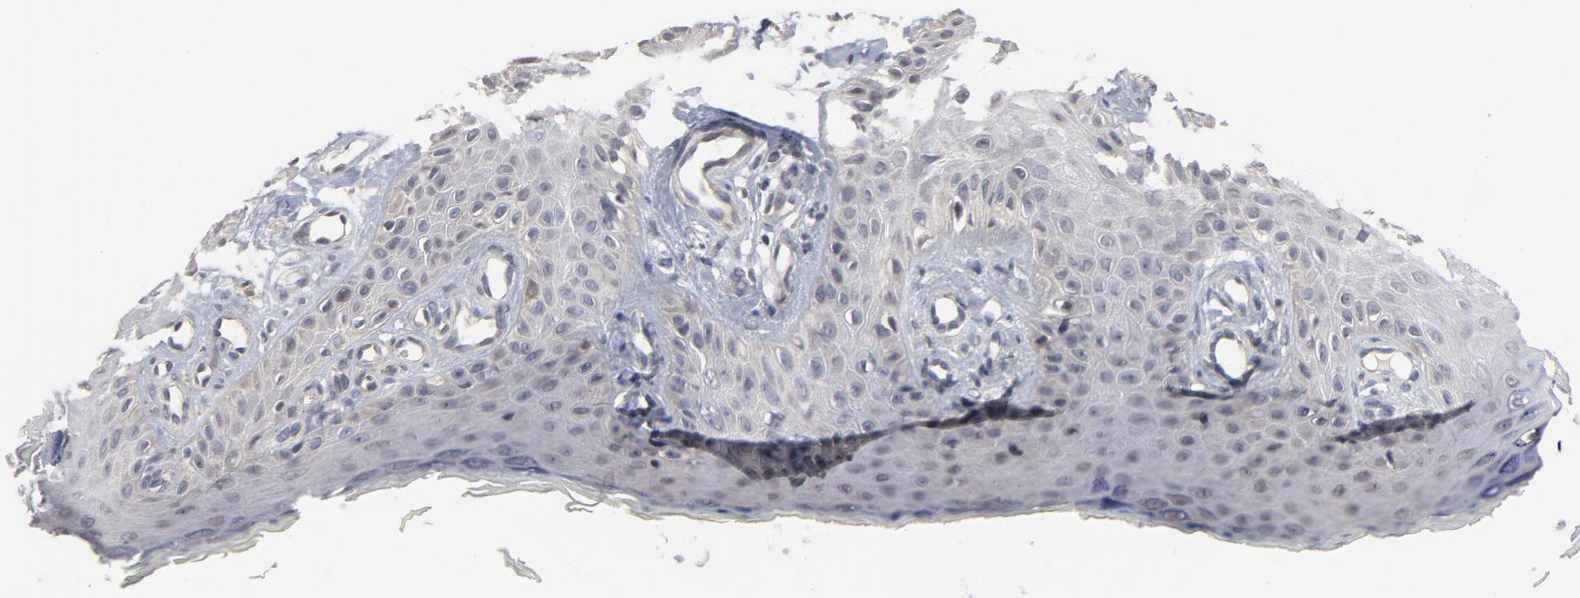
{"staining": {"intensity": "negative", "quantity": "none", "location": "none"}, "tissue": "skin cancer", "cell_type": "Tumor cells", "image_type": "cancer", "snomed": [{"axis": "morphology", "description": "Squamous cell carcinoma, NOS"}, {"axis": "topography", "description": "Skin"}], "caption": "The immunohistochemistry photomicrograph has no significant expression in tumor cells of skin cancer tissue.", "gene": "PPP1R1B", "patient": {"sex": "female", "age": 40}}